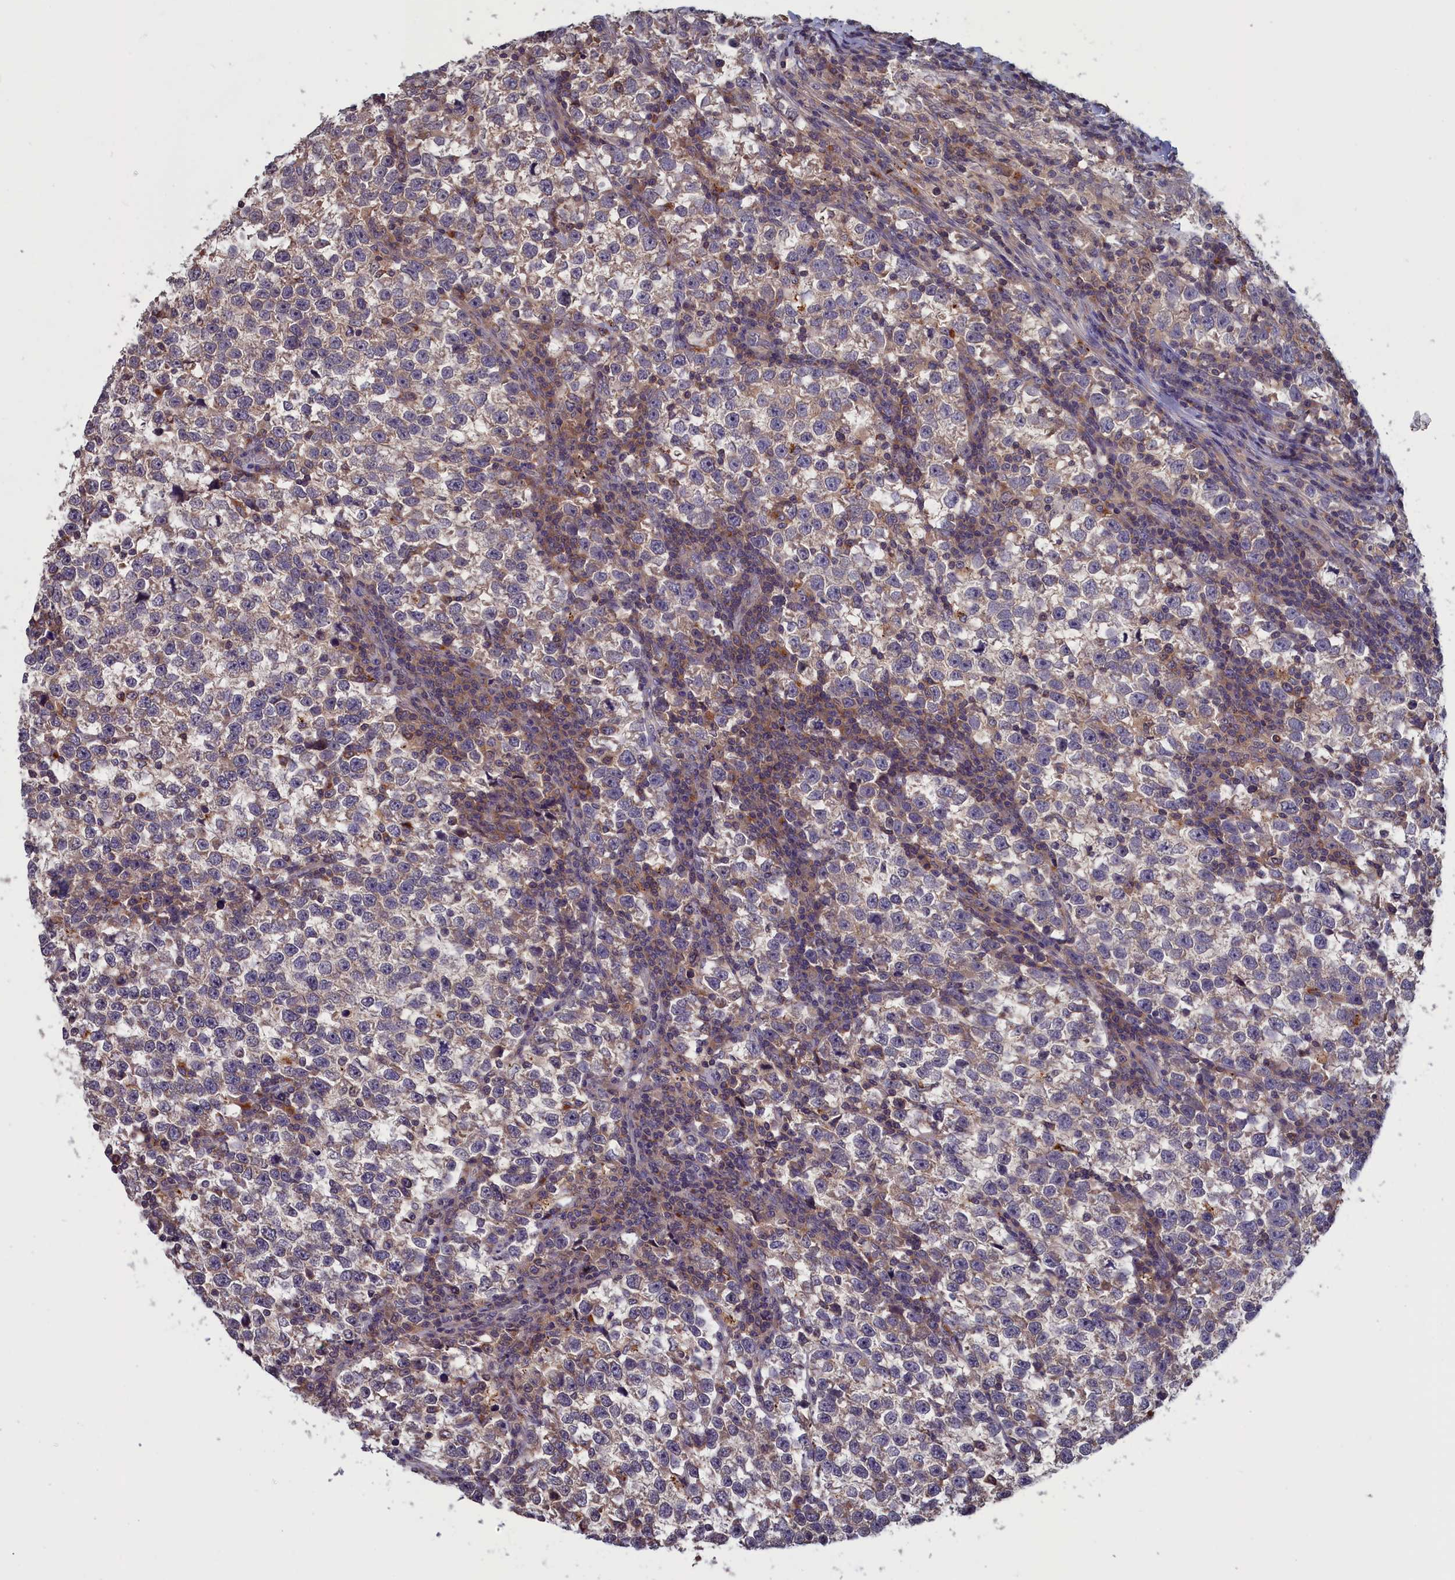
{"staining": {"intensity": "weak", "quantity": "<25%", "location": "cytoplasmic/membranous"}, "tissue": "testis cancer", "cell_type": "Tumor cells", "image_type": "cancer", "snomed": [{"axis": "morphology", "description": "Normal tissue, NOS"}, {"axis": "morphology", "description": "Seminoma, NOS"}, {"axis": "topography", "description": "Testis"}], "caption": "High magnification brightfield microscopy of testis cancer (seminoma) stained with DAB (brown) and counterstained with hematoxylin (blue): tumor cells show no significant staining.", "gene": "CACTIN", "patient": {"sex": "male", "age": 43}}